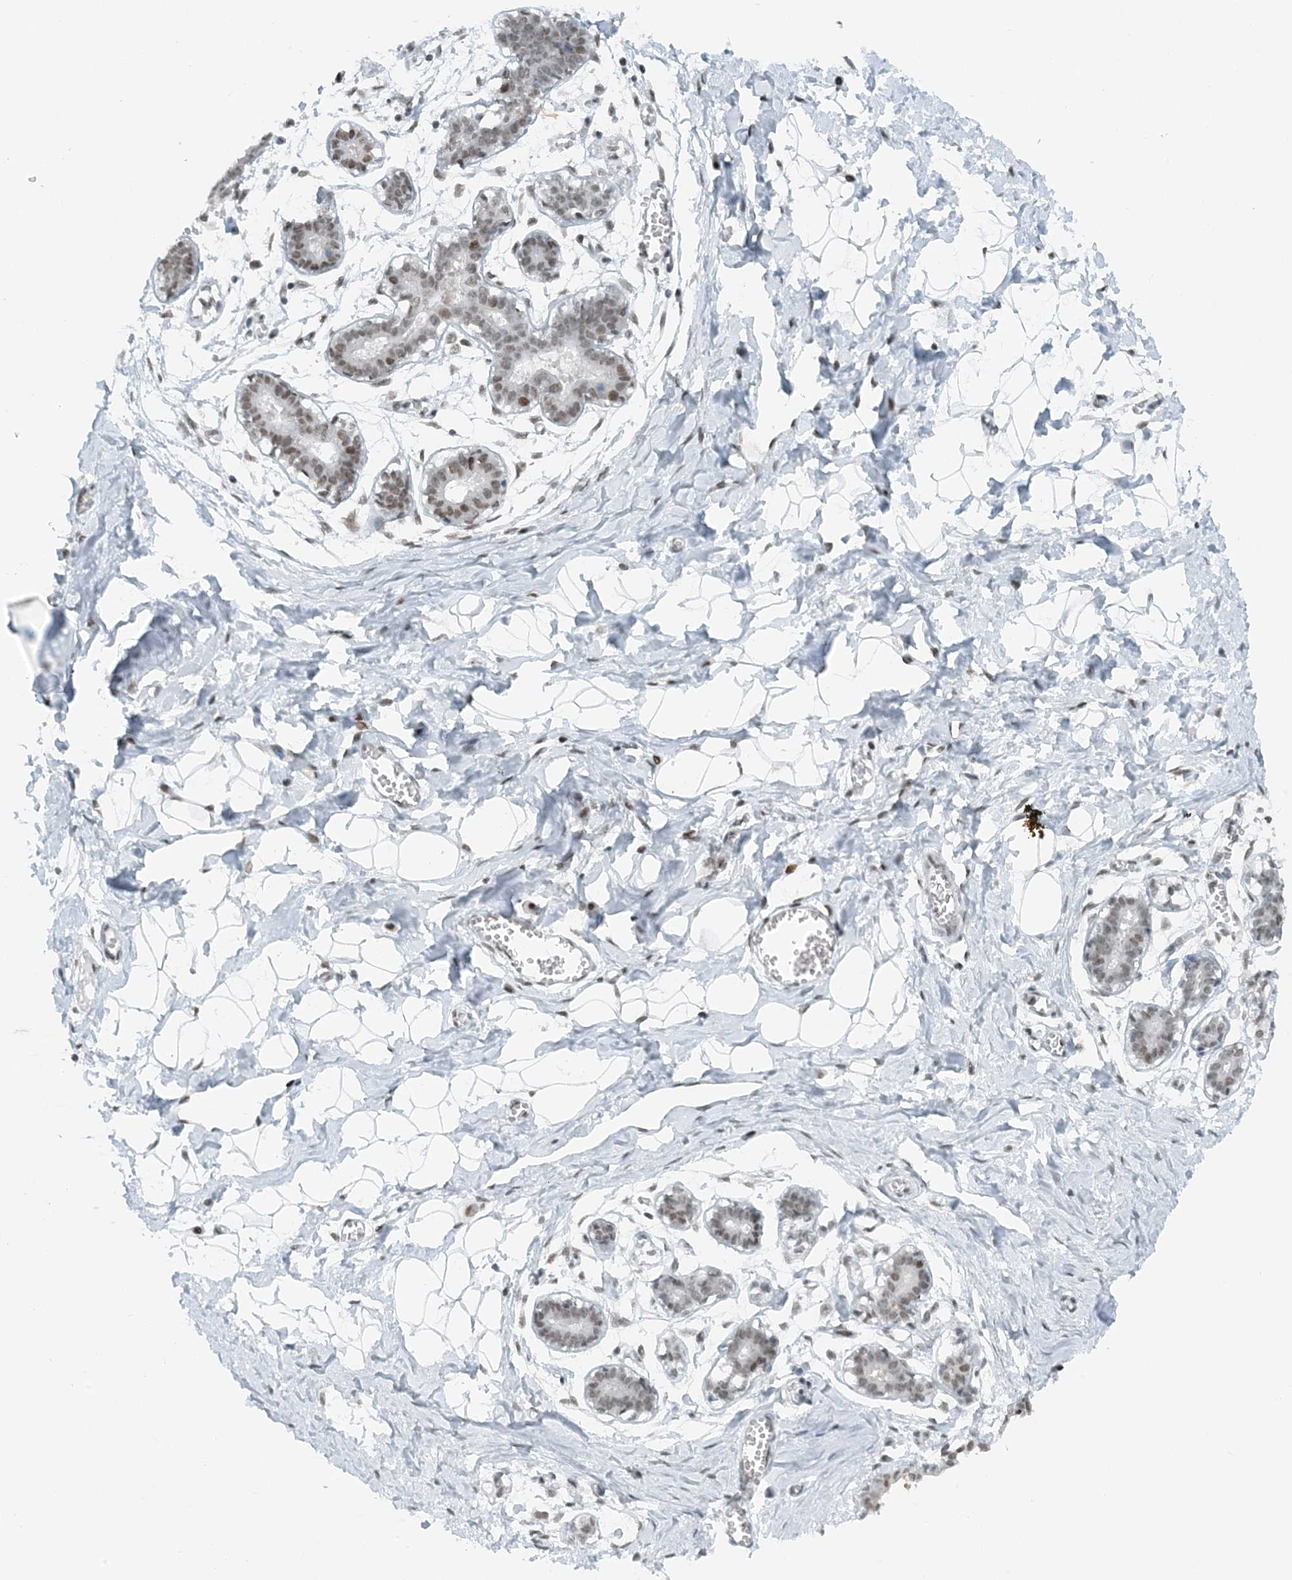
{"staining": {"intensity": "weak", "quantity": ">75%", "location": "nuclear"}, "tissue": "breast", "cell_type": "Adipocytes", "image_type": "normal", "snomed": [{"axis": "morphology", "description": "Normal tissue, NOS"}, {"axis": "topography", "description": "Breast"}], "caption": "A histopathology image showing weak nuclear positivity in about >75% of adipocytes in benign breast, as visualized by brown immunohistochemical staining.", "gene": "ZNF500", "patient": {"sex": "female", "age": 27}}